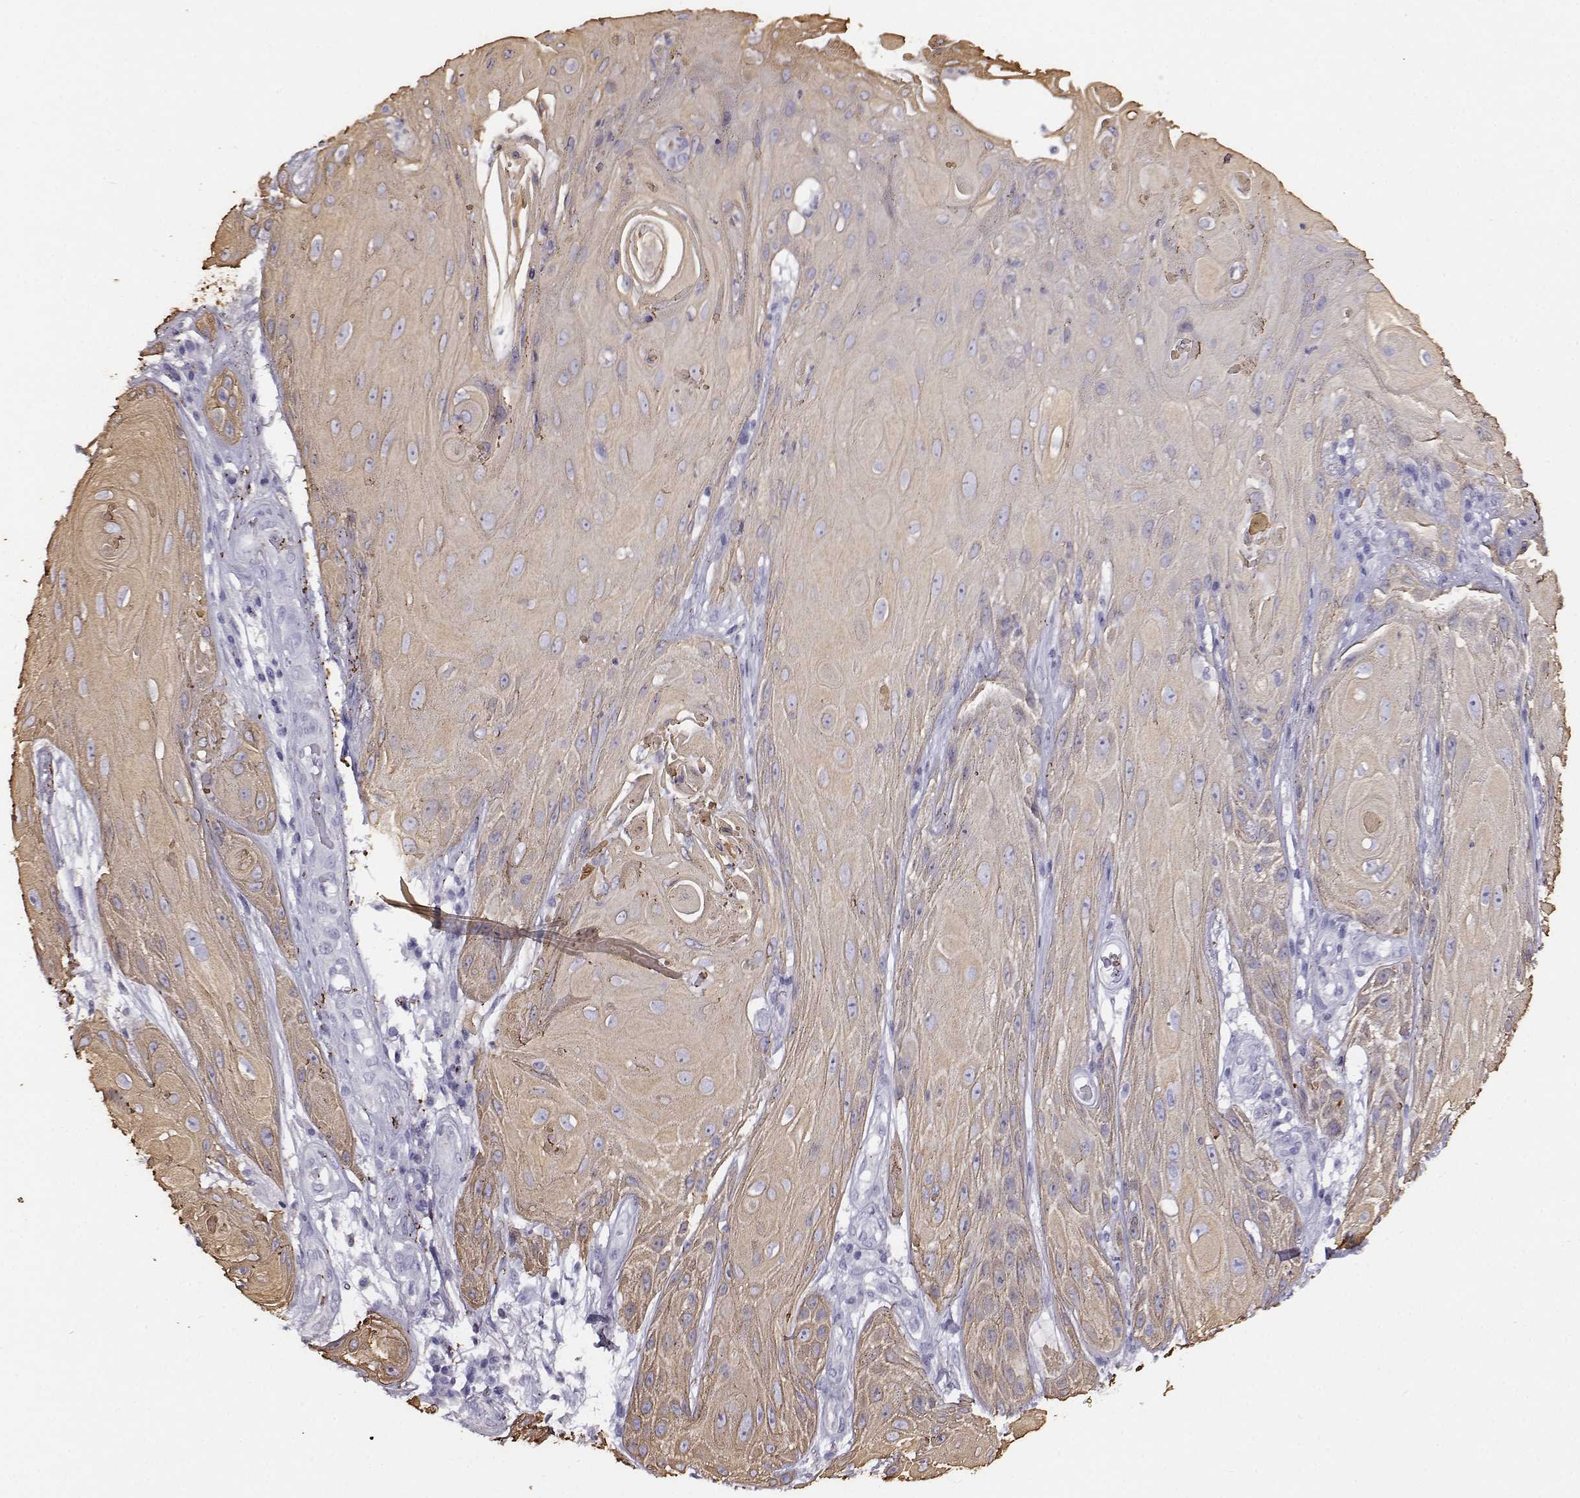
{"staining": {"intensity": "weak", "quantity": "<25%", "location": "cytoplasmic/membranous"}, "tissue": "skin cancer", "cell_type": "Tumor cells", "image_type": "cancer", "snomed": [{"axis": "morphology", "description": "Squamous cell carcinoma, NOS"}, {"axis": "topography", "description": "Skin"}], "caption": "A high-resolution histopathology image shows immunohistochemistry (IHC) staining of skin cancer (squamous cell carcinoma), which displays no significant expression in tumor cells.", "gene": "AKR1B1", "patient": {"sex": "male", "age": 62}}